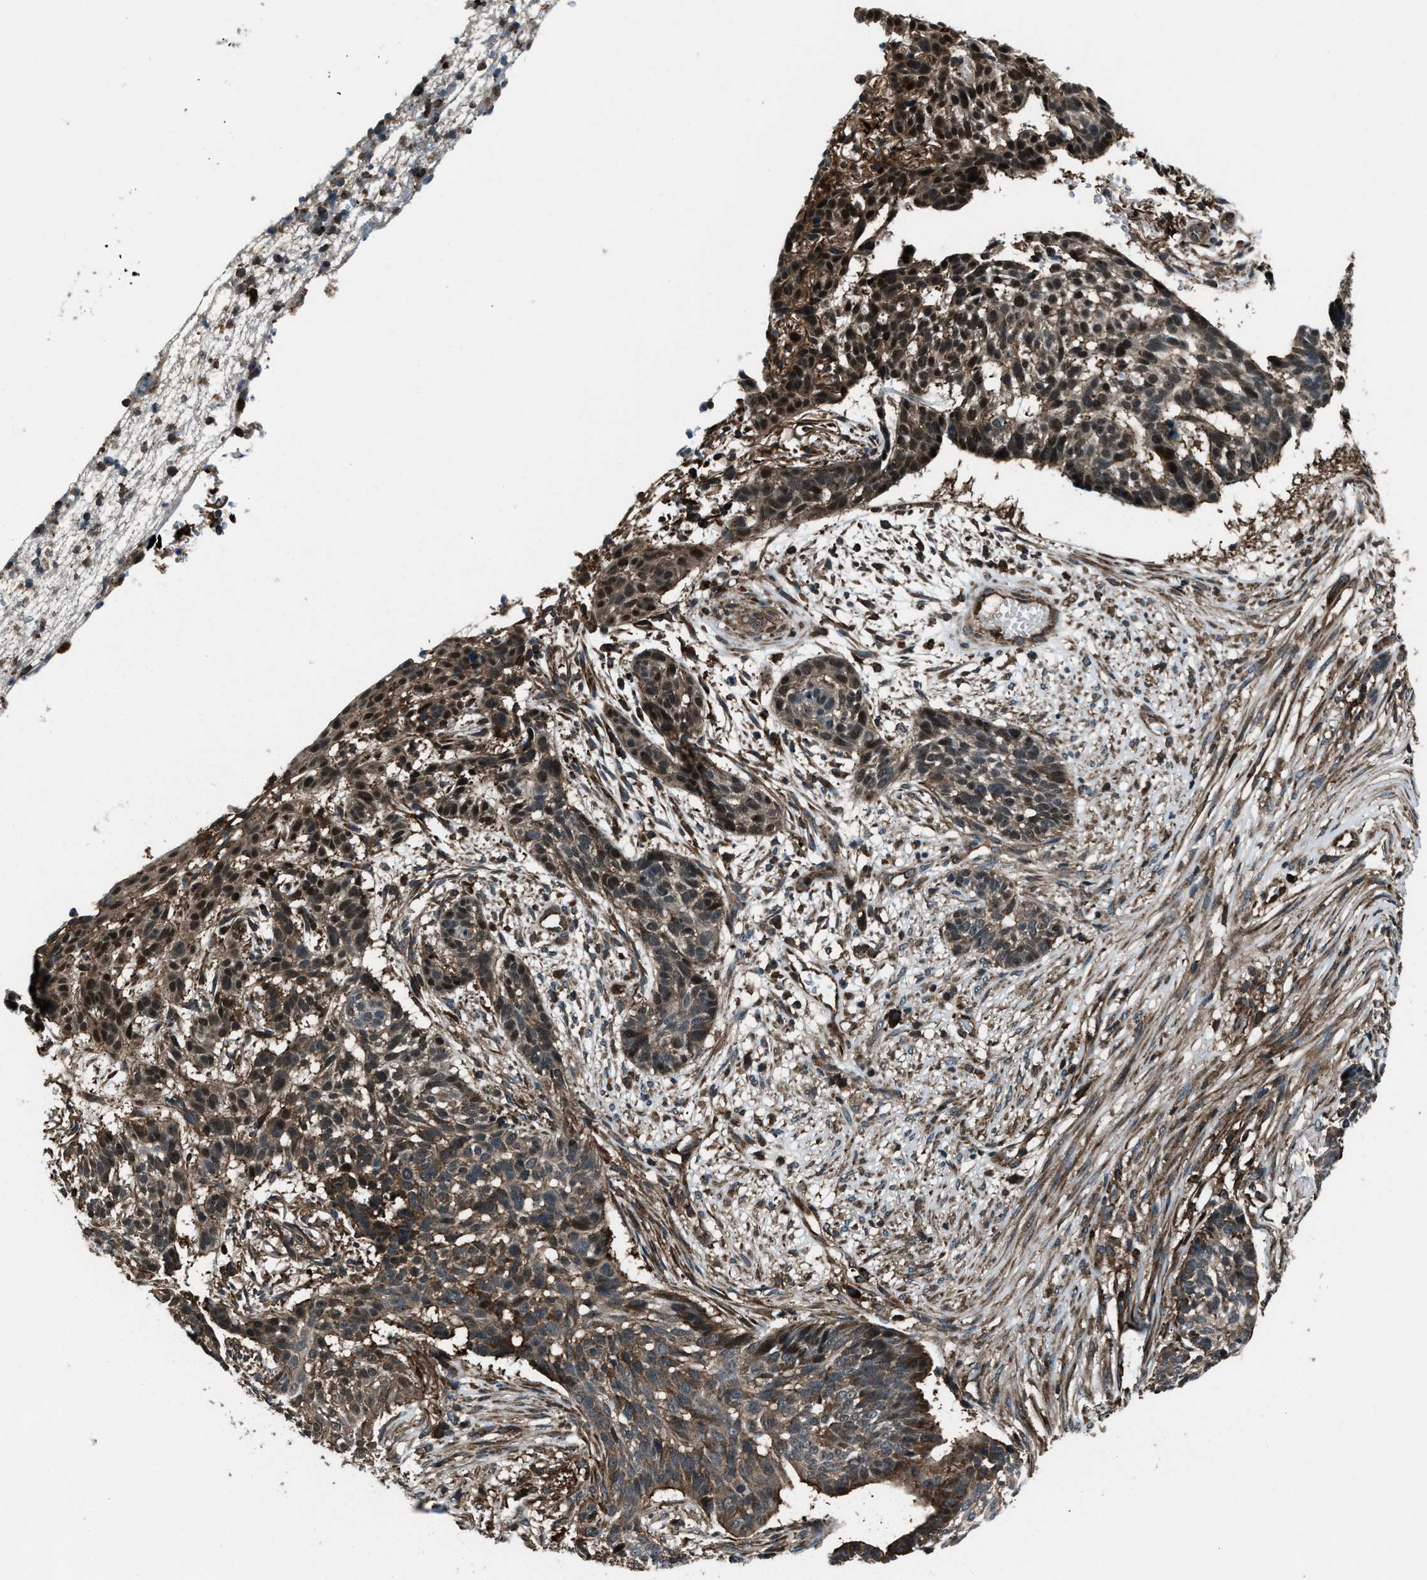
{"staining": {"intensity": "moderate", "quantity": ">75%", "location": "cytoplasmic/membranous,nuclear"}, "tissue": "skin cancer", "cell_type": "Tumor cells", "image_type": "cancer", "snomed": [{"axis": "morphology", "description": "Basal cell carcinoma"}, {"axis": "topography", "description": "Skin"}], "caption": "Protein expression analysis of human basal cell carcinoma (skin) reveals moderate cytoplasmic/membranous and nuclear expression in about >75% of tumor cells.", "gene": "SNX30", "patient": {"sex": "male", "age": 85}}